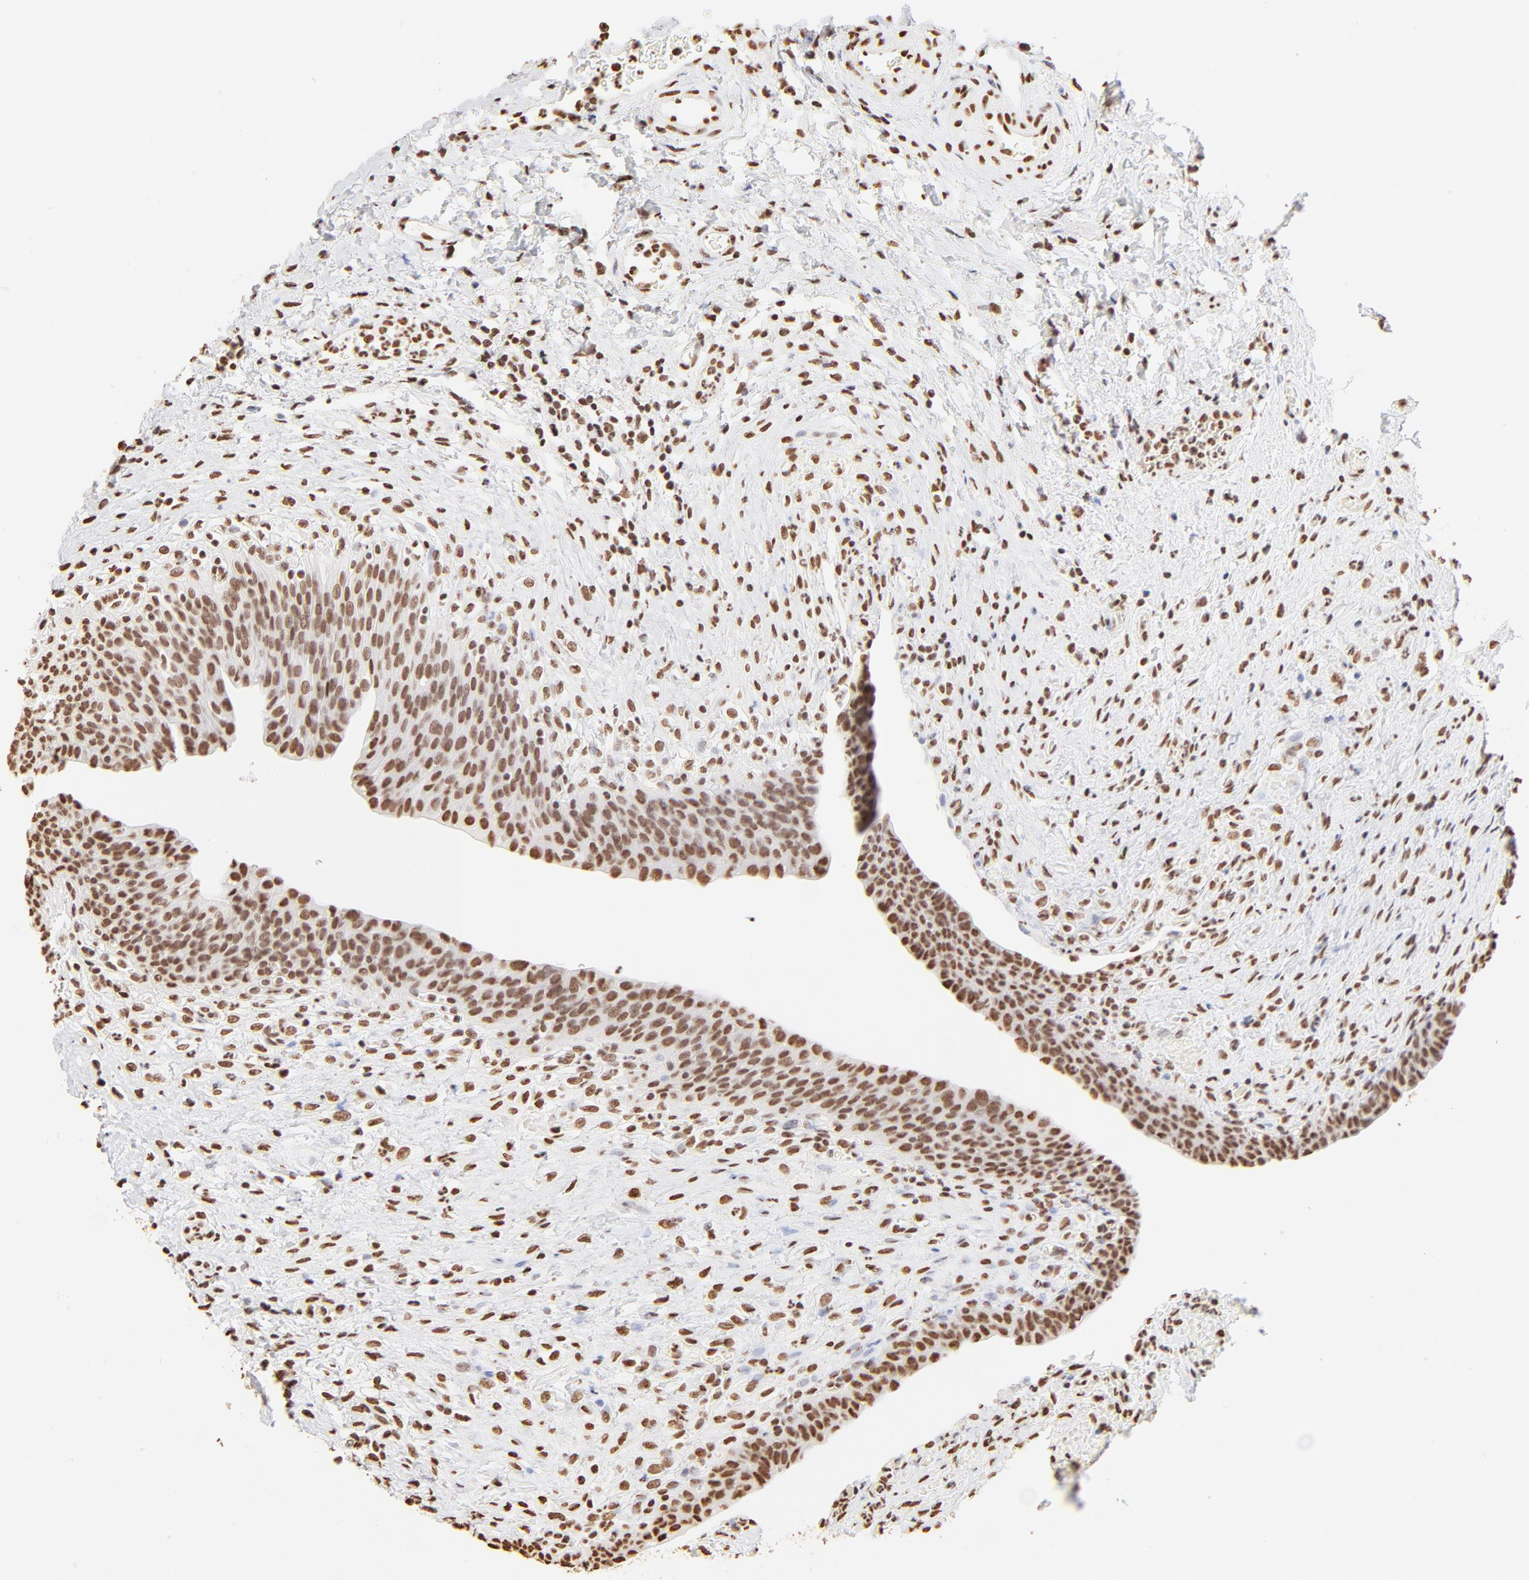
{"staining": {"intensity": "moderate", "quantity": ">75%", "location": "nuclear"}, "tissue": "urinary bladder", "cell_type": "Urothelial cells", "image_type": "normal", "snomed": [{"axis": "morphology", "description": "Normal tissue, NOS"}, {"axis": "morphology", "description": "Dysplasia, NOS"}, {"axis": "topography", "description": "Urinary bladder"}], "caption": "This photomicrograph shows immunohistochemistry (IHC) staining of benign urinary bladder, with medium moderate nuclear expression in about >75% of urothelial cells.", "gene": "ZNF540", "patient": {"sex": "male", "age": 35}}